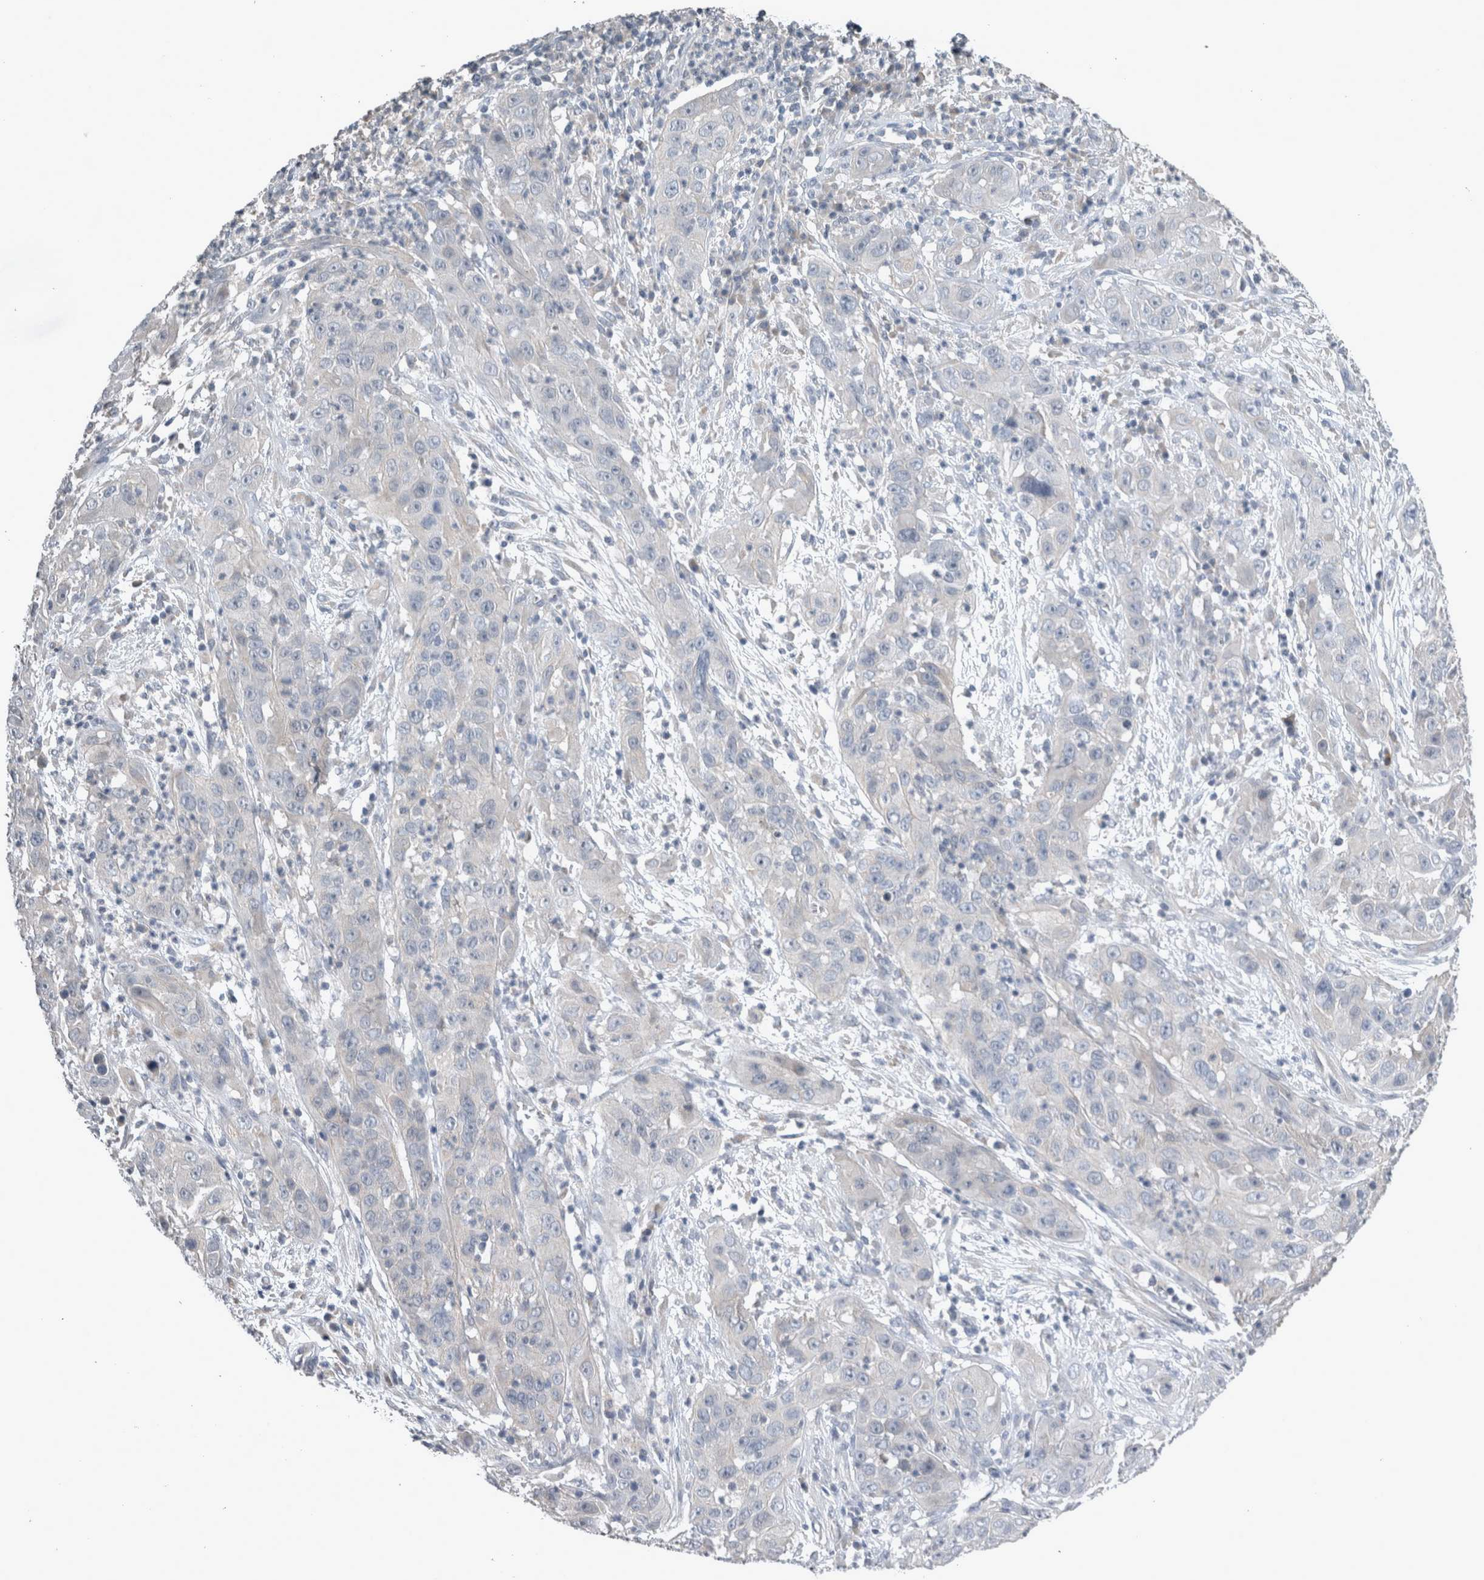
{"staining": {"intensity": "negative", "quantity": "none", "location": "none"}, "tissue": "cervical cancer", "cell_type": "Tumor cells", "image_type": "cancer", "snomed": [{"axis": "morphology", "description": "Squamous cell carcinoma, NOS"}, {"axis": "topography", "description": "Cervix"}], "caption": "The image displays no staining of tumor cells in cervical cancer. The staining was performed using DAB to visualize the protein expression in brown, while the nuclei were stained in blue with hematoxylin (Magnification: 20x).", "gene": "SLC22A11", "patient": {"sex": "female", "age": 32}}